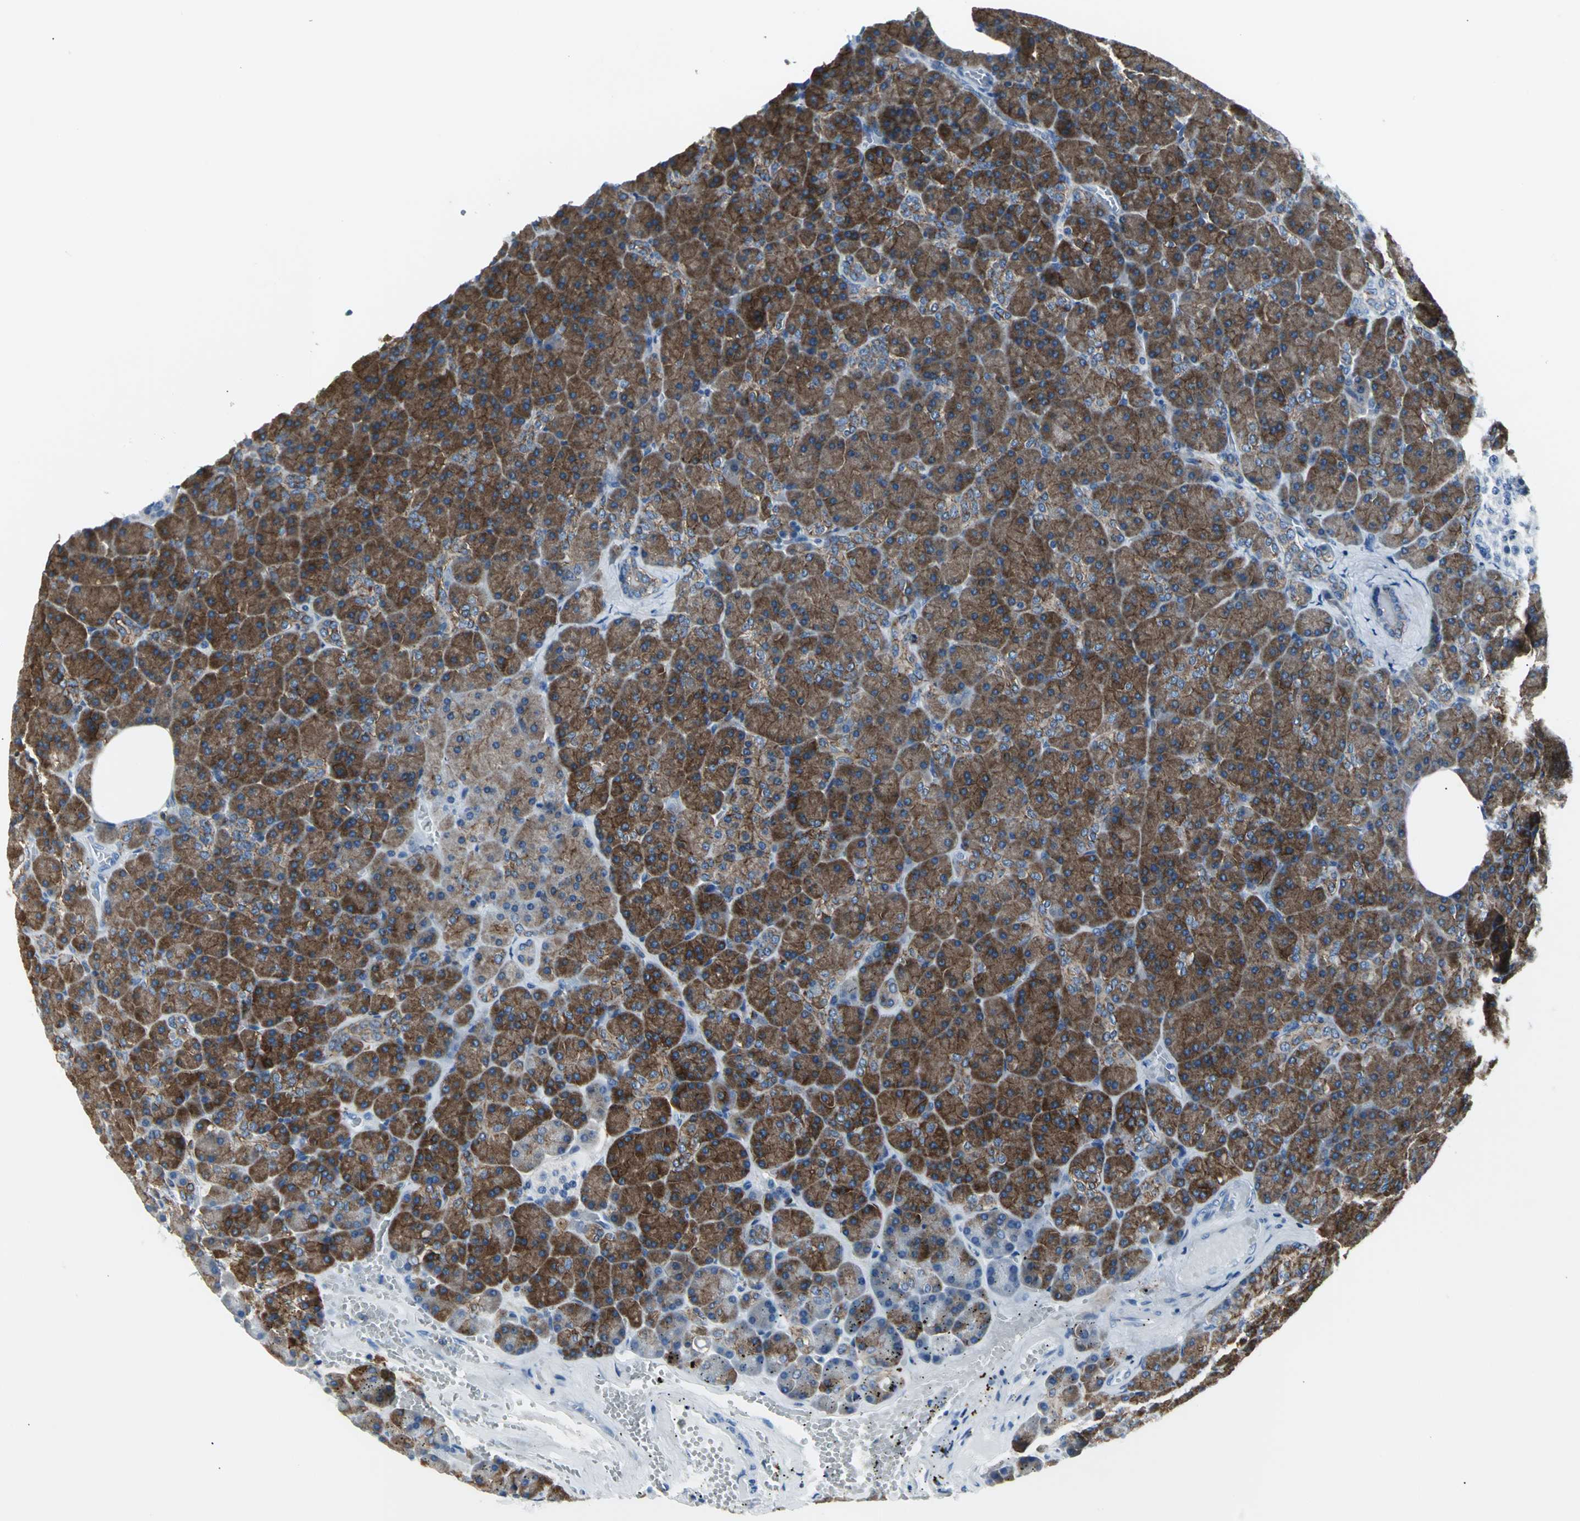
{"staining": {"intensity": "strong", "quantity": ">75%", "location": "cytoplasmic/membranous"}, "tissue": "pancreas", "cell_type": "Exocrine glandular cells", "image_type": "normal", "snomed": [{"axis": "morphology", "description": "Normal tissue, NOS"}, {"axis": "topography", "description": "Pancreas"}], "caption": "IHC image of unremarkable pancreas stained for a protein (brown), which demonstrates high levels of strong cytoplasmic/membranous positivity in about >75% of exocrine glandular cells.", "gene": "IQGAP2", "patient": {"sex": "female", "age": 35}}